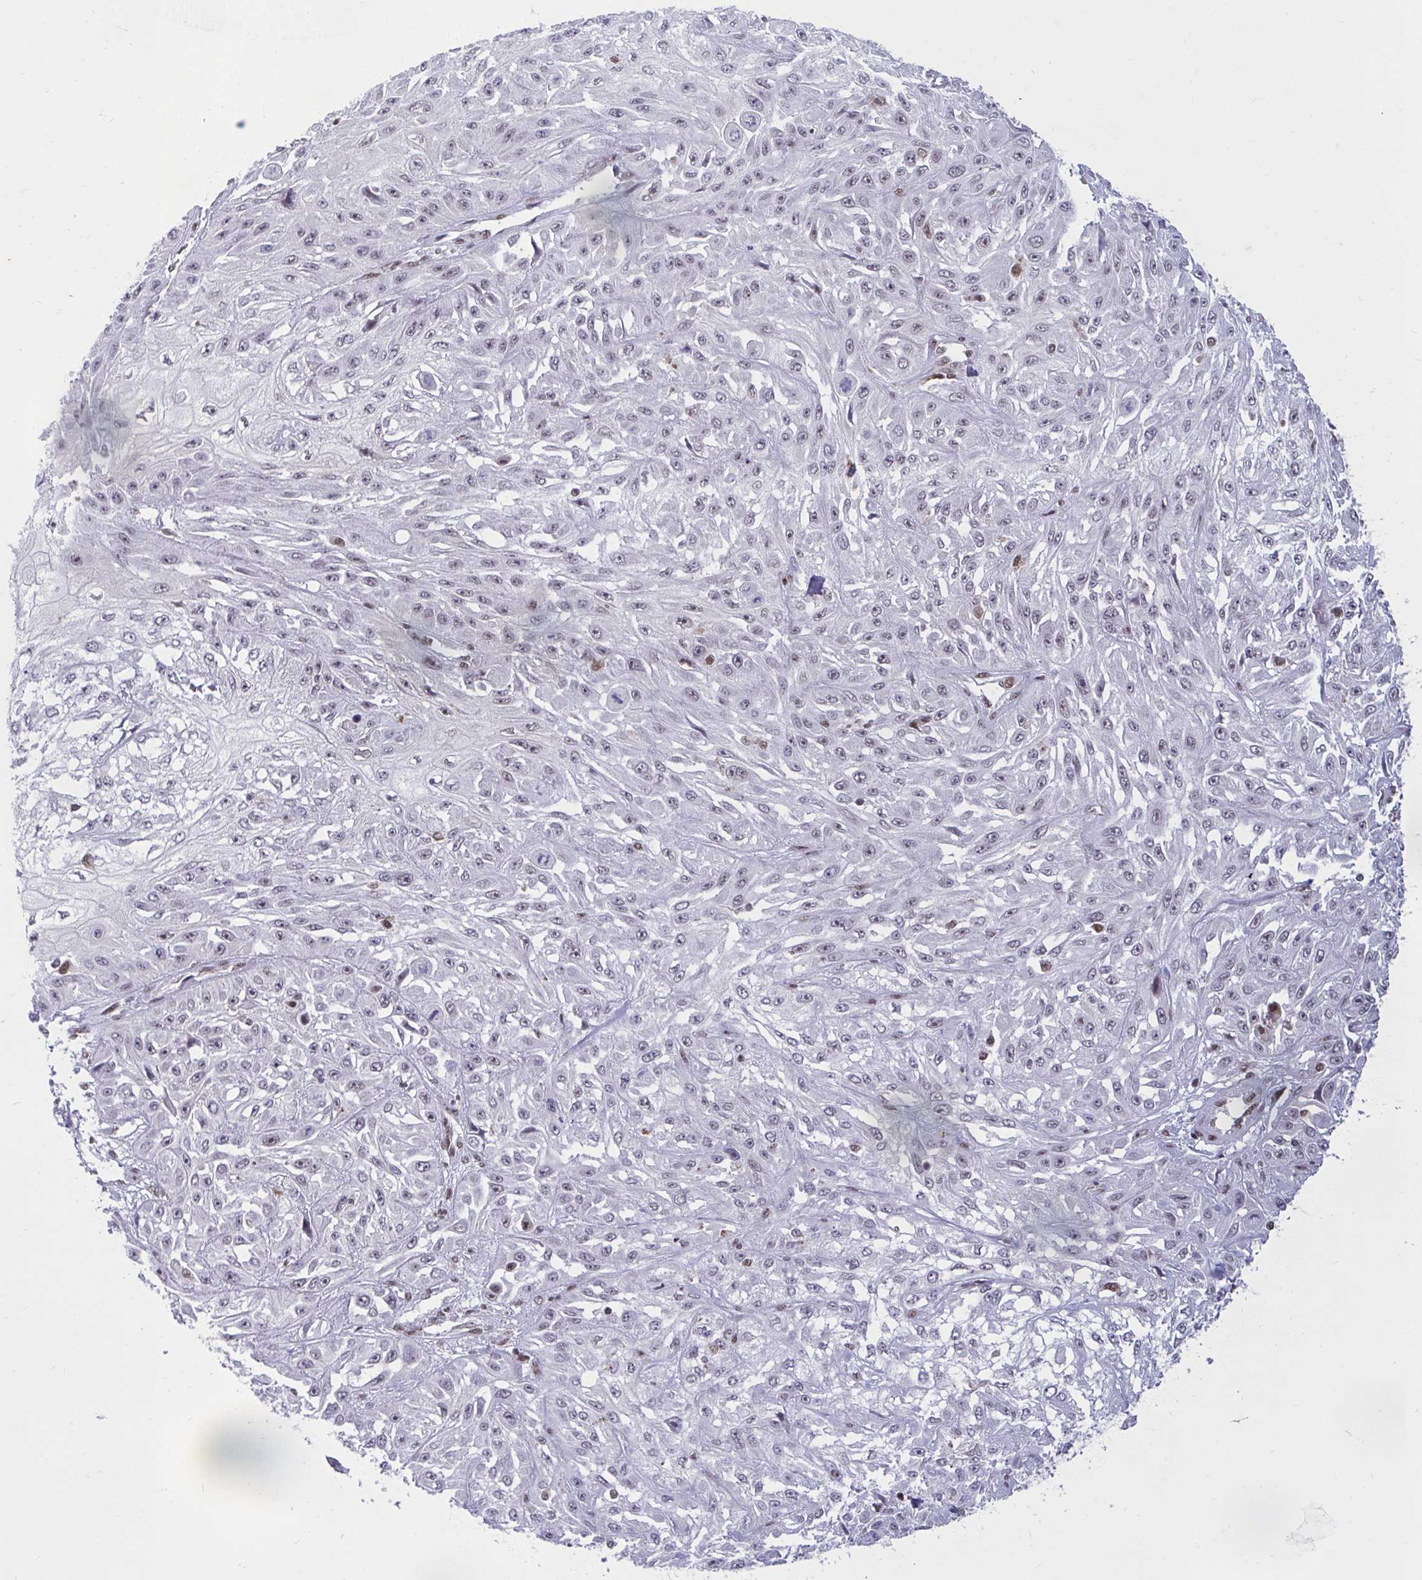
{"staining": {"intensity": "weak", "quantity": "<25%", "location": "nuclear"}, "tissue": "skin cancer", "cell_type": "Tumor cells", "image_type": "cancer", "snomed": [{"axis": "morphology", "description": "Squamous cell carcinoma, NOS"}, {"axis": "morphology", "description": "Squamous cell carcinoma, metastatic, NOS"}, {"axis": "topography", "description": "Skin"}, {"axis": "topography", "description": "Lymph node"}], "caption": "Tumor cells are negative for protein expression in human skin cancer (squamous cell carcinoma).", "gene": "PHF10", "patient": {"sex": "male", "age": 75}}